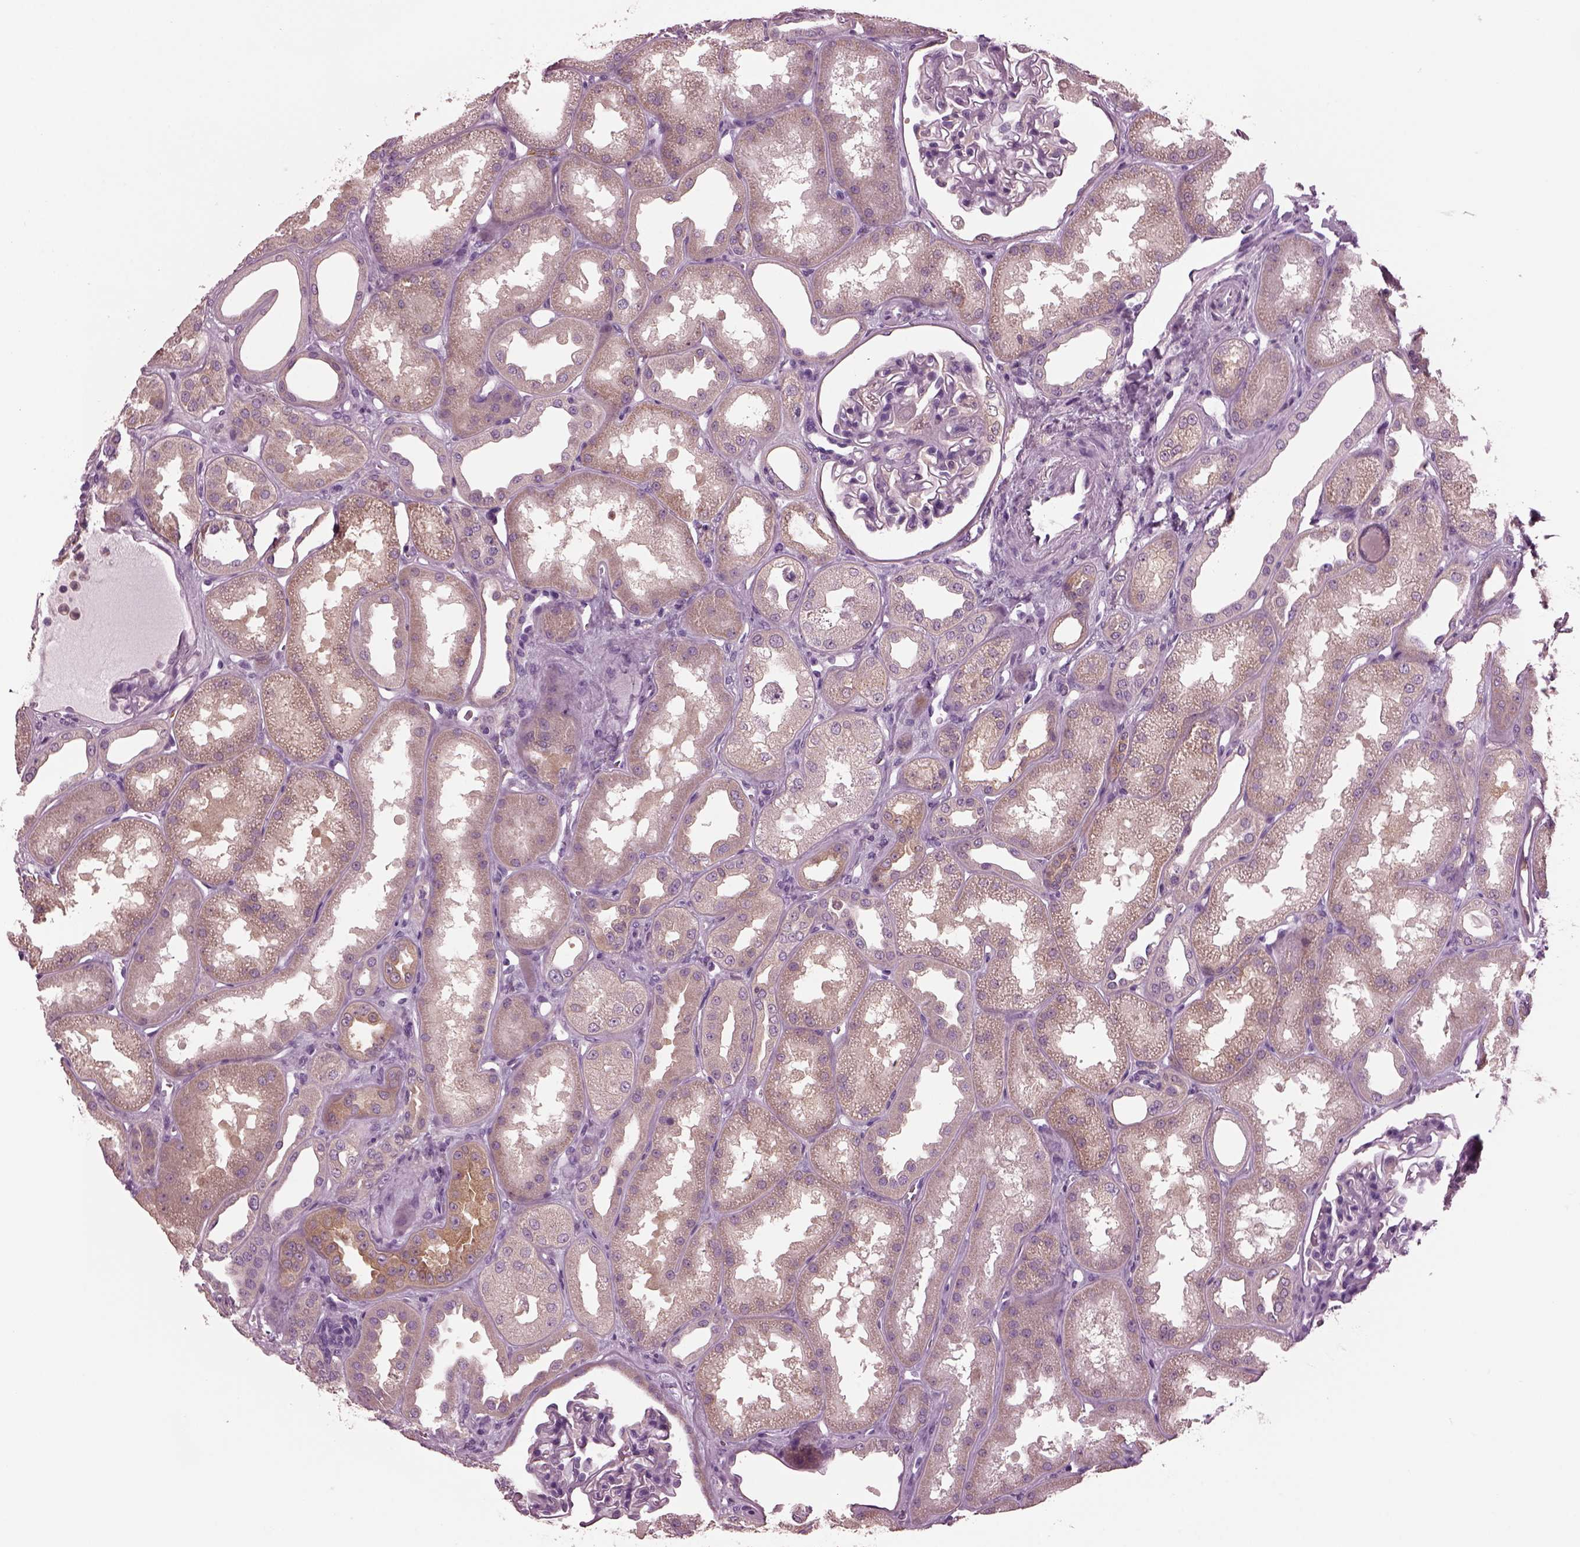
{"staining": {"intensity": "negative", "quantity": "none", "location": "none"}, "tissue": "kidney", "cell_type": "Cells in glomeruli", "image_type": "normal", "snomed": [{"axis": "morphology", "description": "Normal tissue, NOS"}, {"axis": "topography", "description": "Kidney"}], "caption": "Benign kidney was stained to show a protein in brown. There is no significant staining in cells in glomeruli. The staining is performed using DAB (3,3'-diaminobenzidine) brown chromogen with nuclei counter-stained in using hematoxylin.", "gene": "SHTN1", "patient": {"sex": "male", "age": 61}}